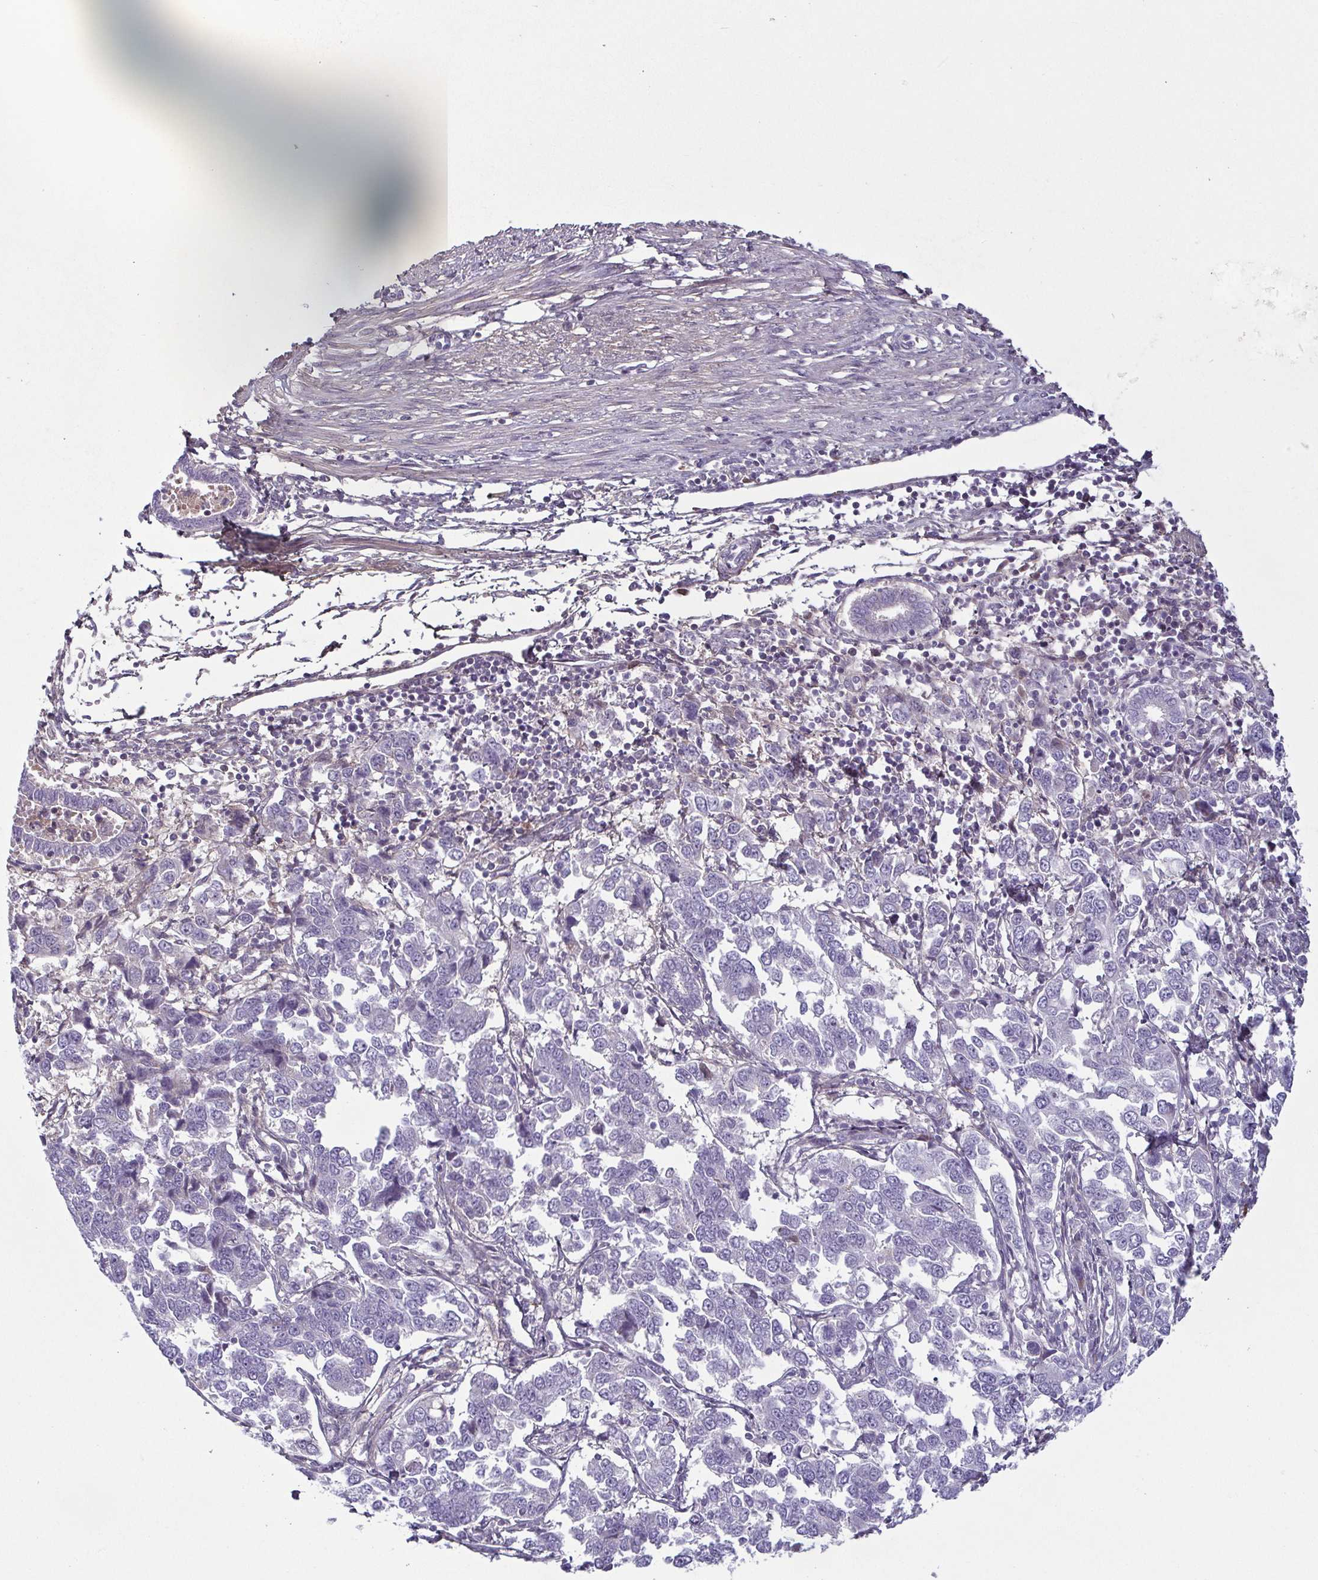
{"staining": {"intensity": "negative", "quantity": "none", "location": "none"}, "tissue": "endometrial cancer", "cell_type": "Tumor cells", "image_type": "cancer", "snomed": [{"axis": "morphology", "description": "Adenocarcinoma, NOS"}, {"axis": "topography", "description": "Endometrium"}], "caption": "A photomicrograph of endometrial adenocarcinoma stained for a protein displays no brown staining in tumor cells.", "gene": "ECM1", "patient": {"sex": "female", "age": 43}}